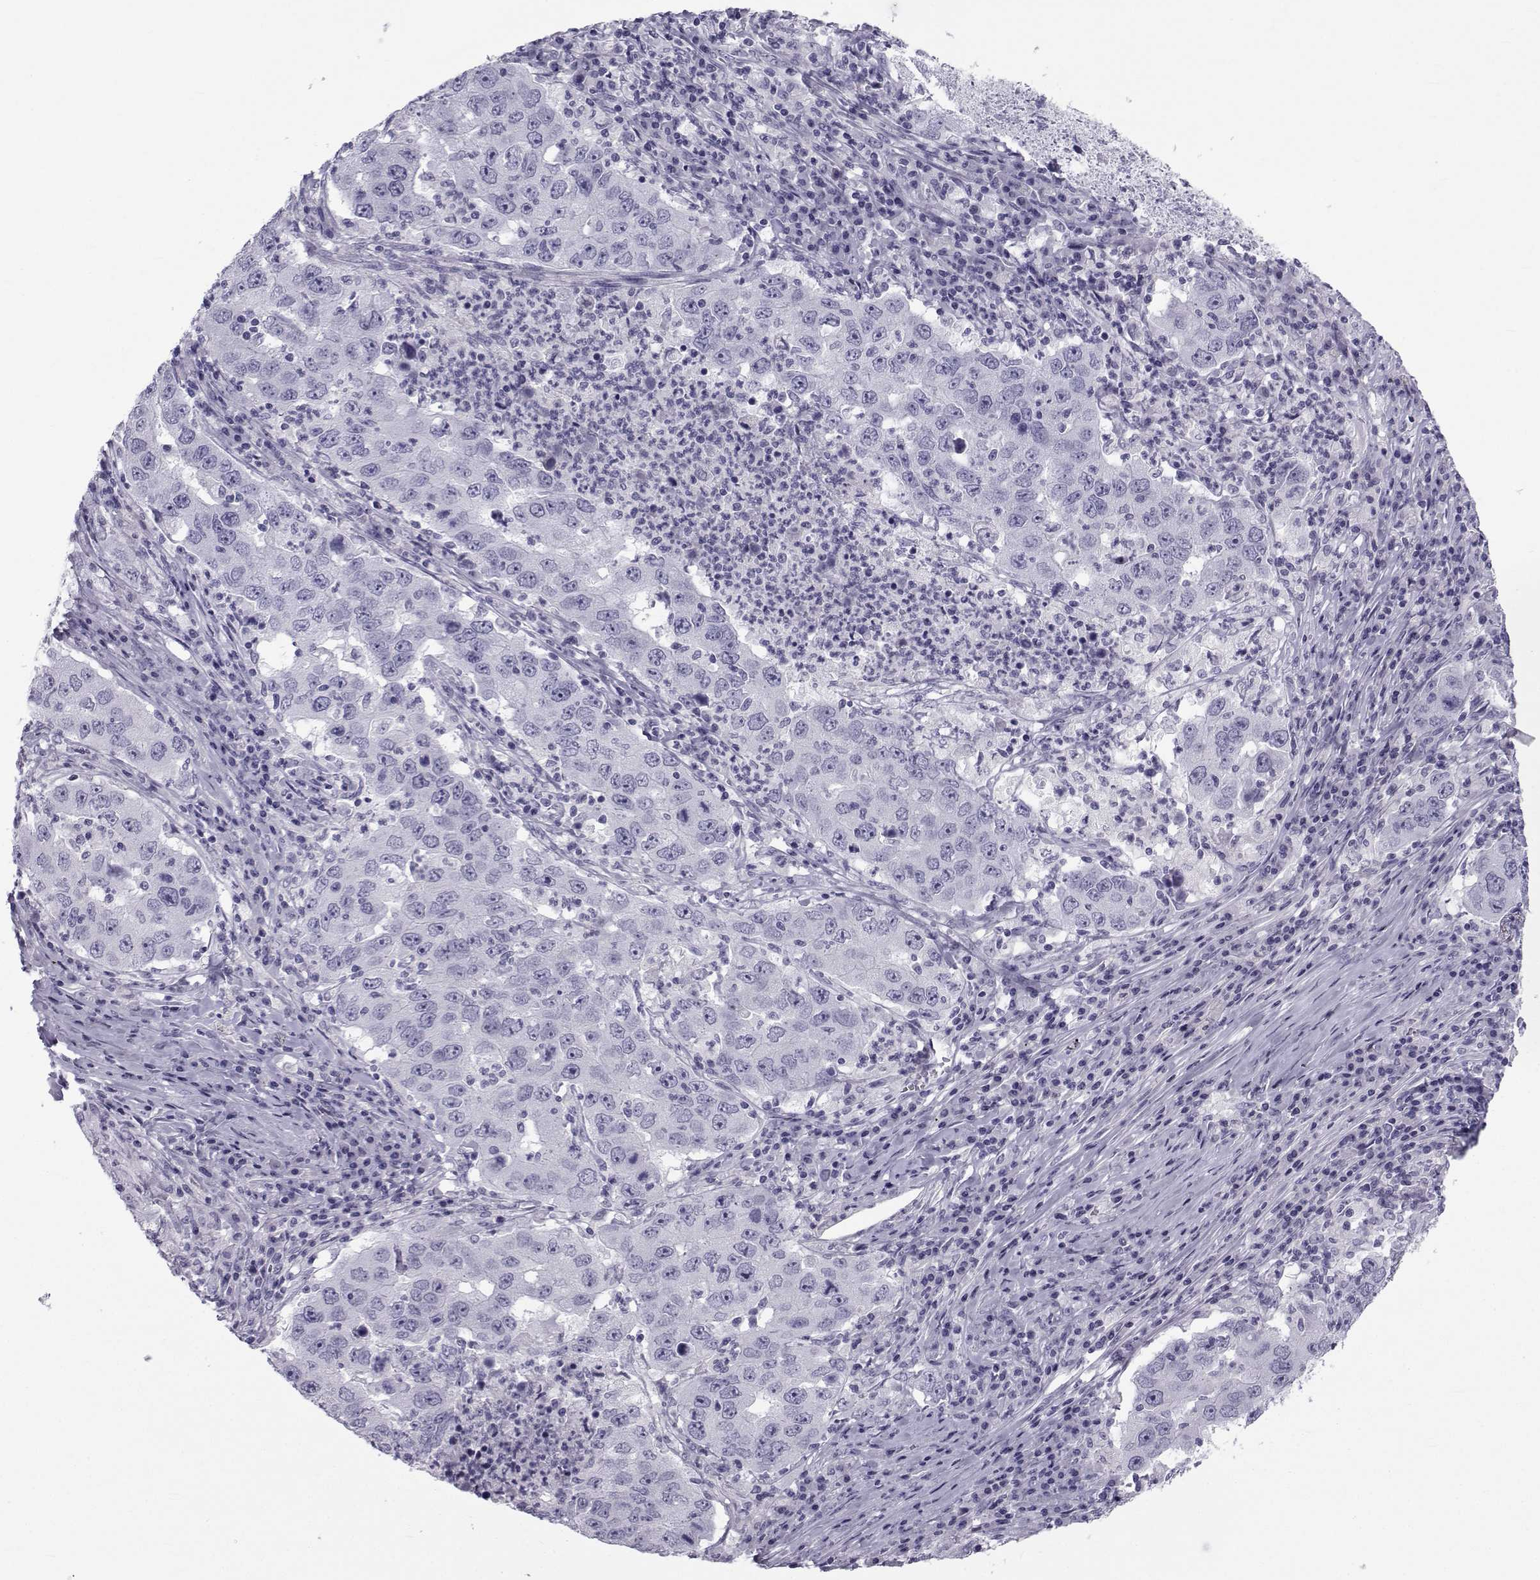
{"staining": {"intensity": "negative", "quantity": "none", "location": "none"}, "tissue": "lung cancer", "cell_type": "Tumor cells", "image_type": "cancer", "snomed": [{"axis": "morphology", "description": "Adenocarcinoma, NOS"}, {"axis": "topography", "description": "Lung"}], "caption": "Photomicrograph shows no protein staining in tumor cells of lung cancer tissue.", "gene": "SPANXD", "patient": {"sex": "male", "age": 73}}